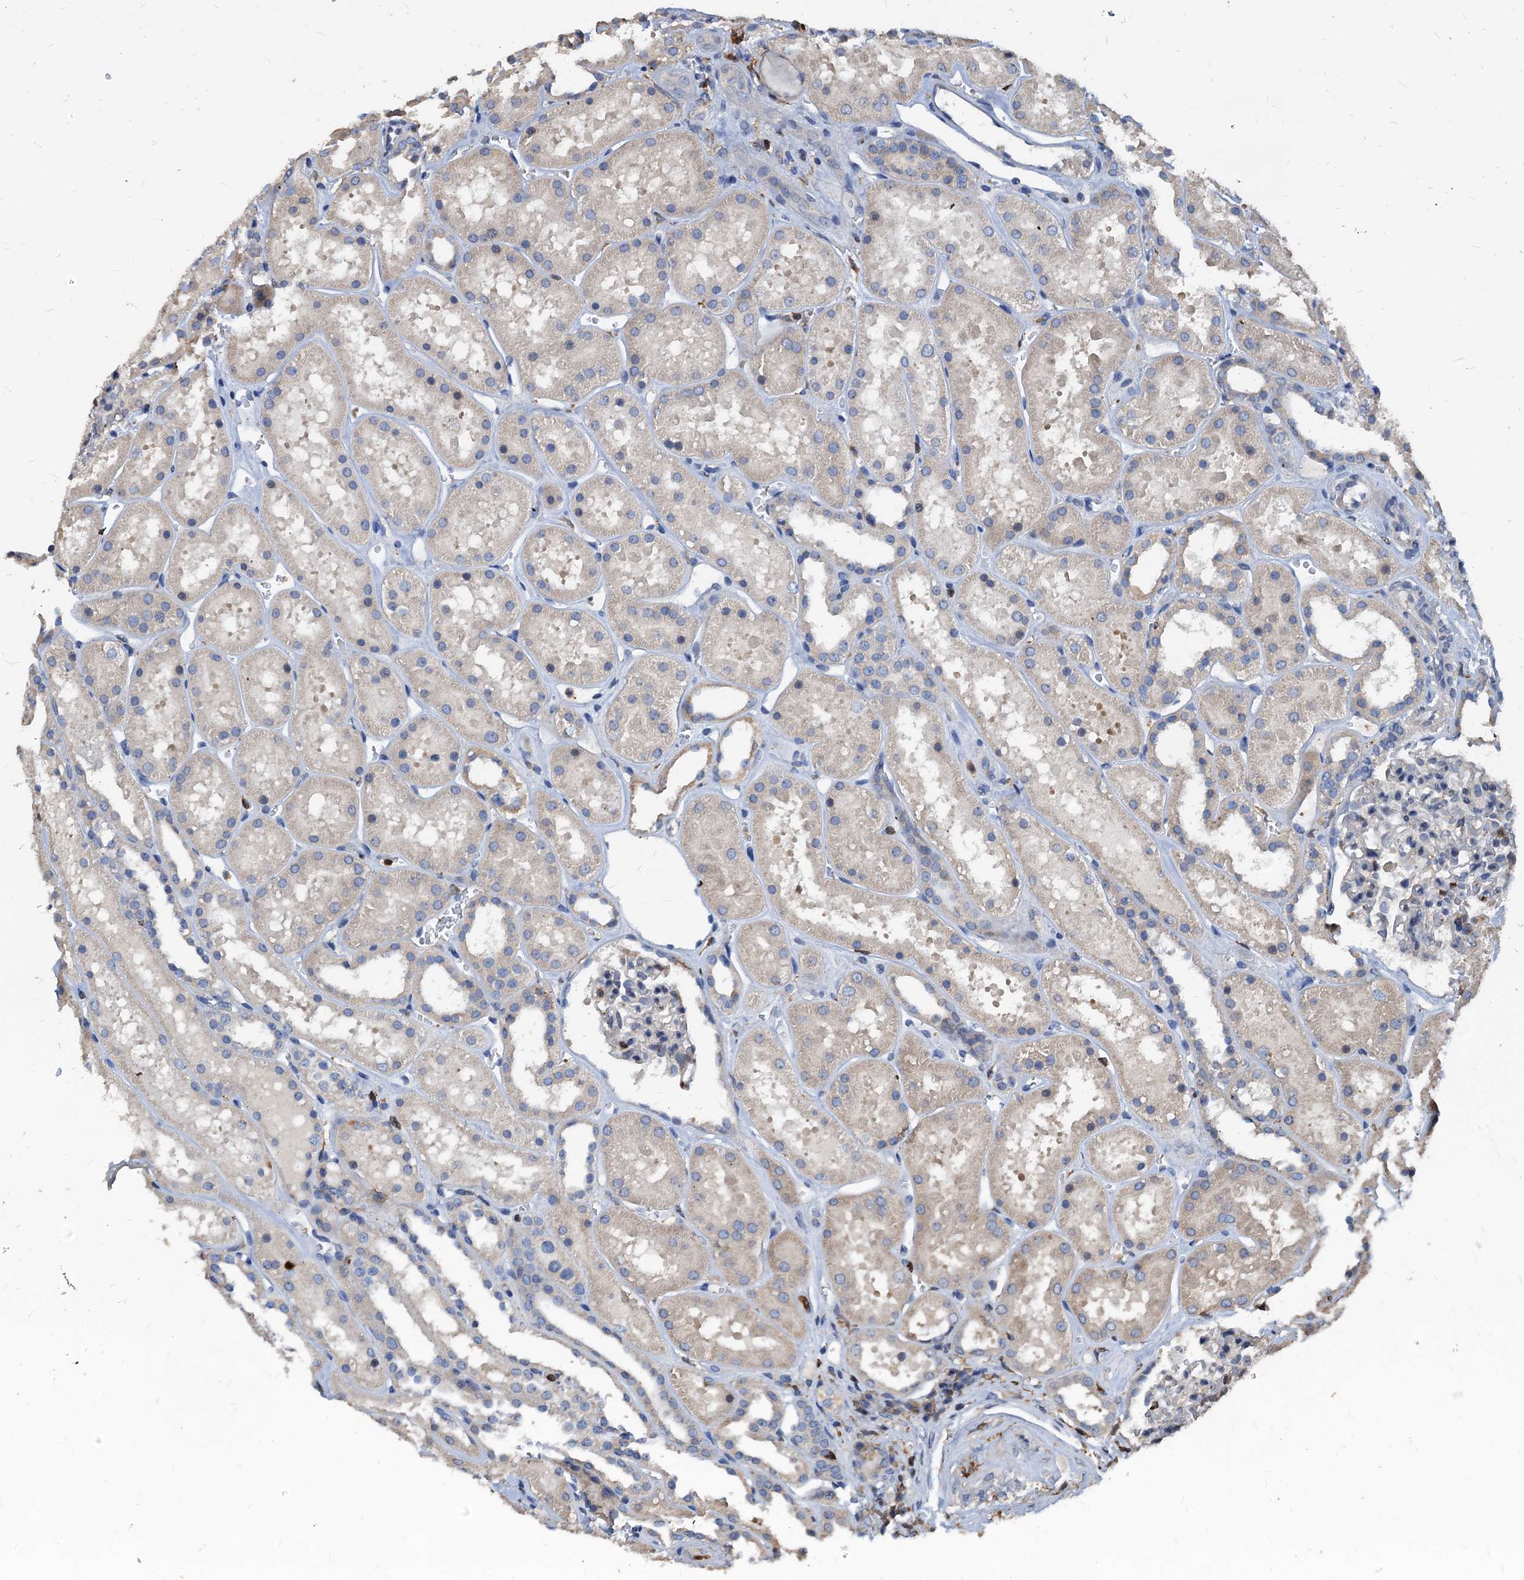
{"staining": {"intensity": "weak", "quantity": "<25%", "location": "cytoplasmic/membranous"}, "tissue": "kidney", "cell_type": "Cells in glomeruli", "image_type": "normal", "snomed": [{"axis": "morphology", "description": "Normal tissue, NOS"}, {"axis": "topography", "description": "Kidney"}], "caption": "High magnification brightfield microscopy of benign kidney stained with DAB (3,3'-diaminobenzidine) (brown) and counterstained with hematoxylin (blue): cells in glomeruli show no significant positivity. (DAB (3,3'-diaminobenzidine) immunohistochemistry (IHC) with hematoxylin counter stain).", "gene": "LCP2", "patient": {"sex": "female", "age": 41}}